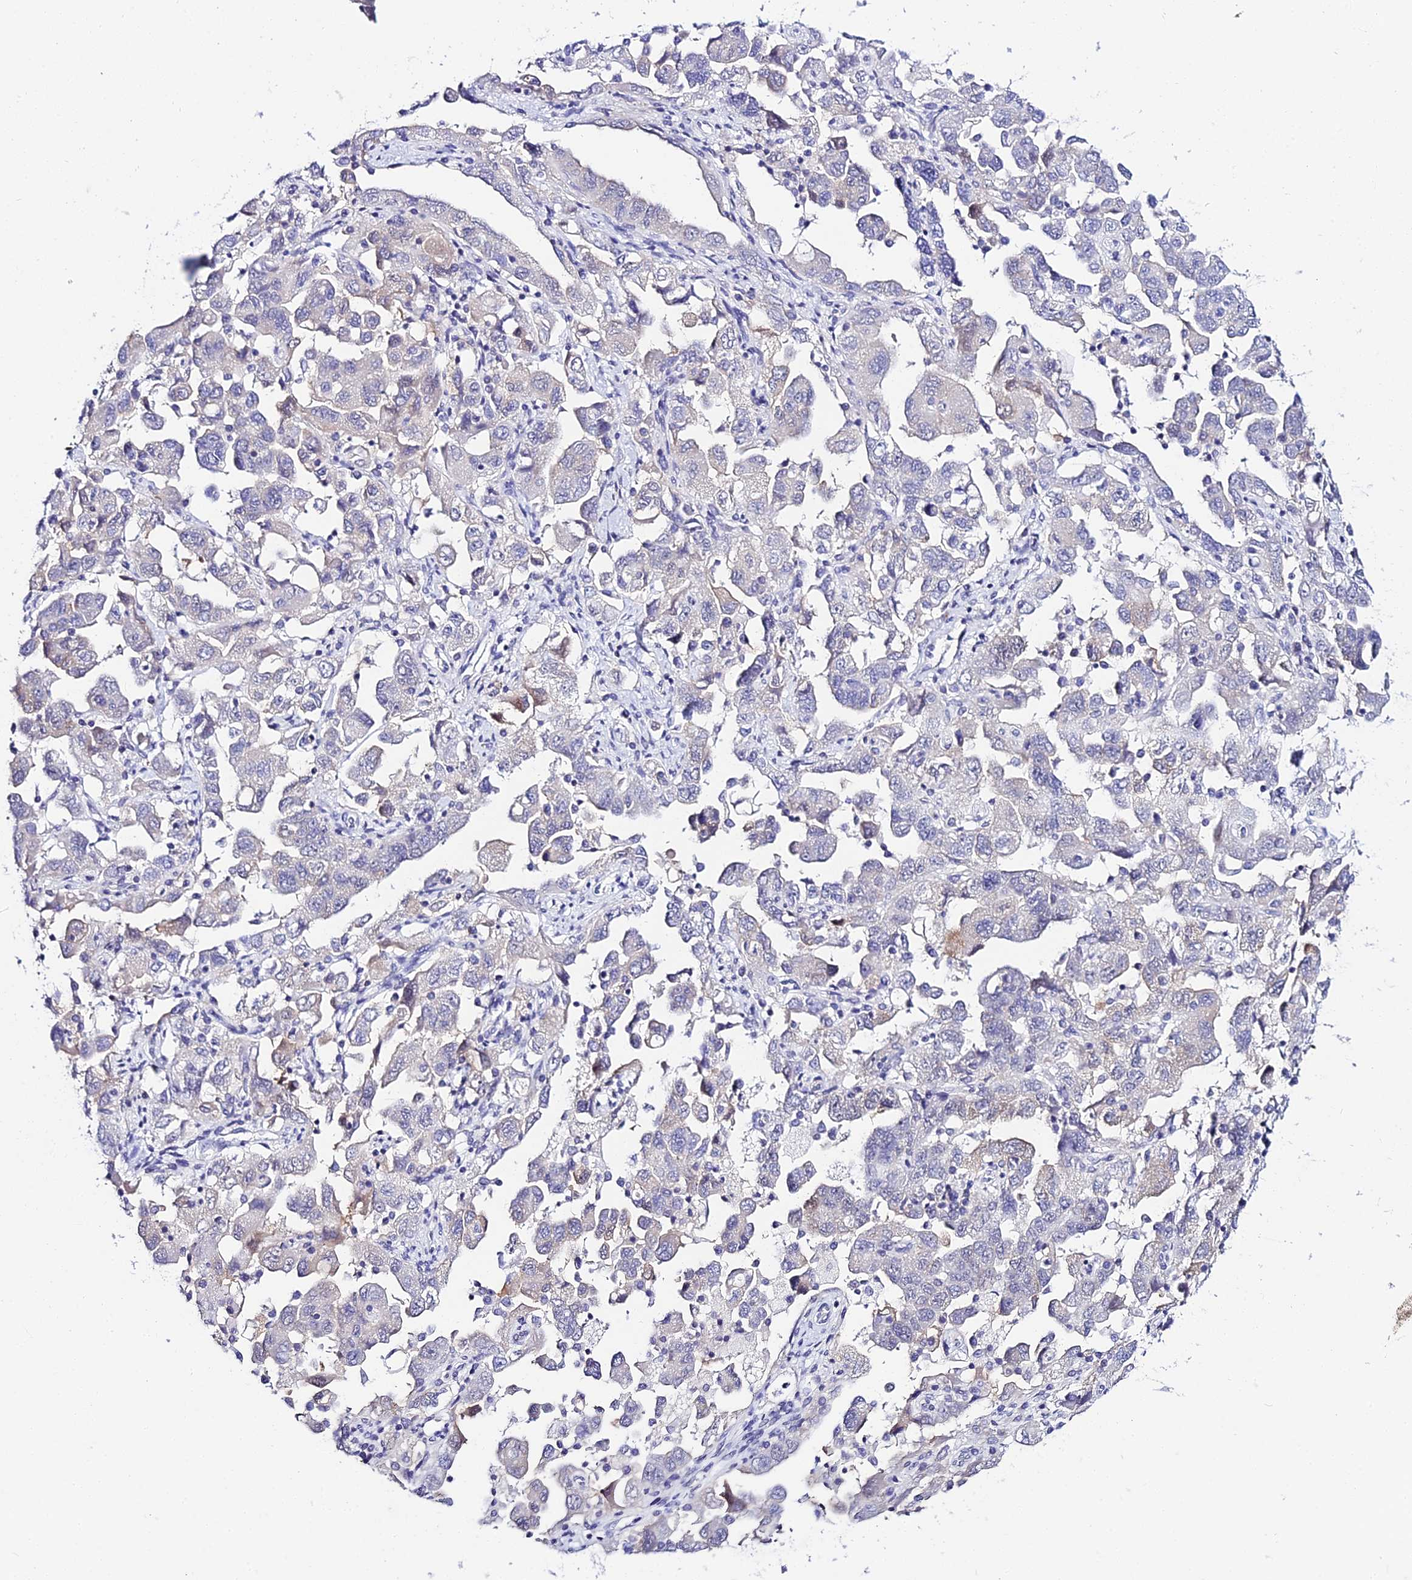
{"staining": {"intensity": "negative", "quantity": "none", "location": "none"}, "tissue": "ovarian cancer", "cell_type": "Tumor cells", "image_type": "cancer", "snomed": [{"axis": "morphology", "description": "Carcinoma, NOS"}, {"axis": "morphology", "description": "Cystadenocarcinoma, serous, NOS"}, {"axis": "topography", "description": "Ovary"}], "caption": "Tumor cells show no significant protein positivity in ovarian carcinoma.", "gene": "ATG16L2", "patient": {"sex": "female", "age": 69}}